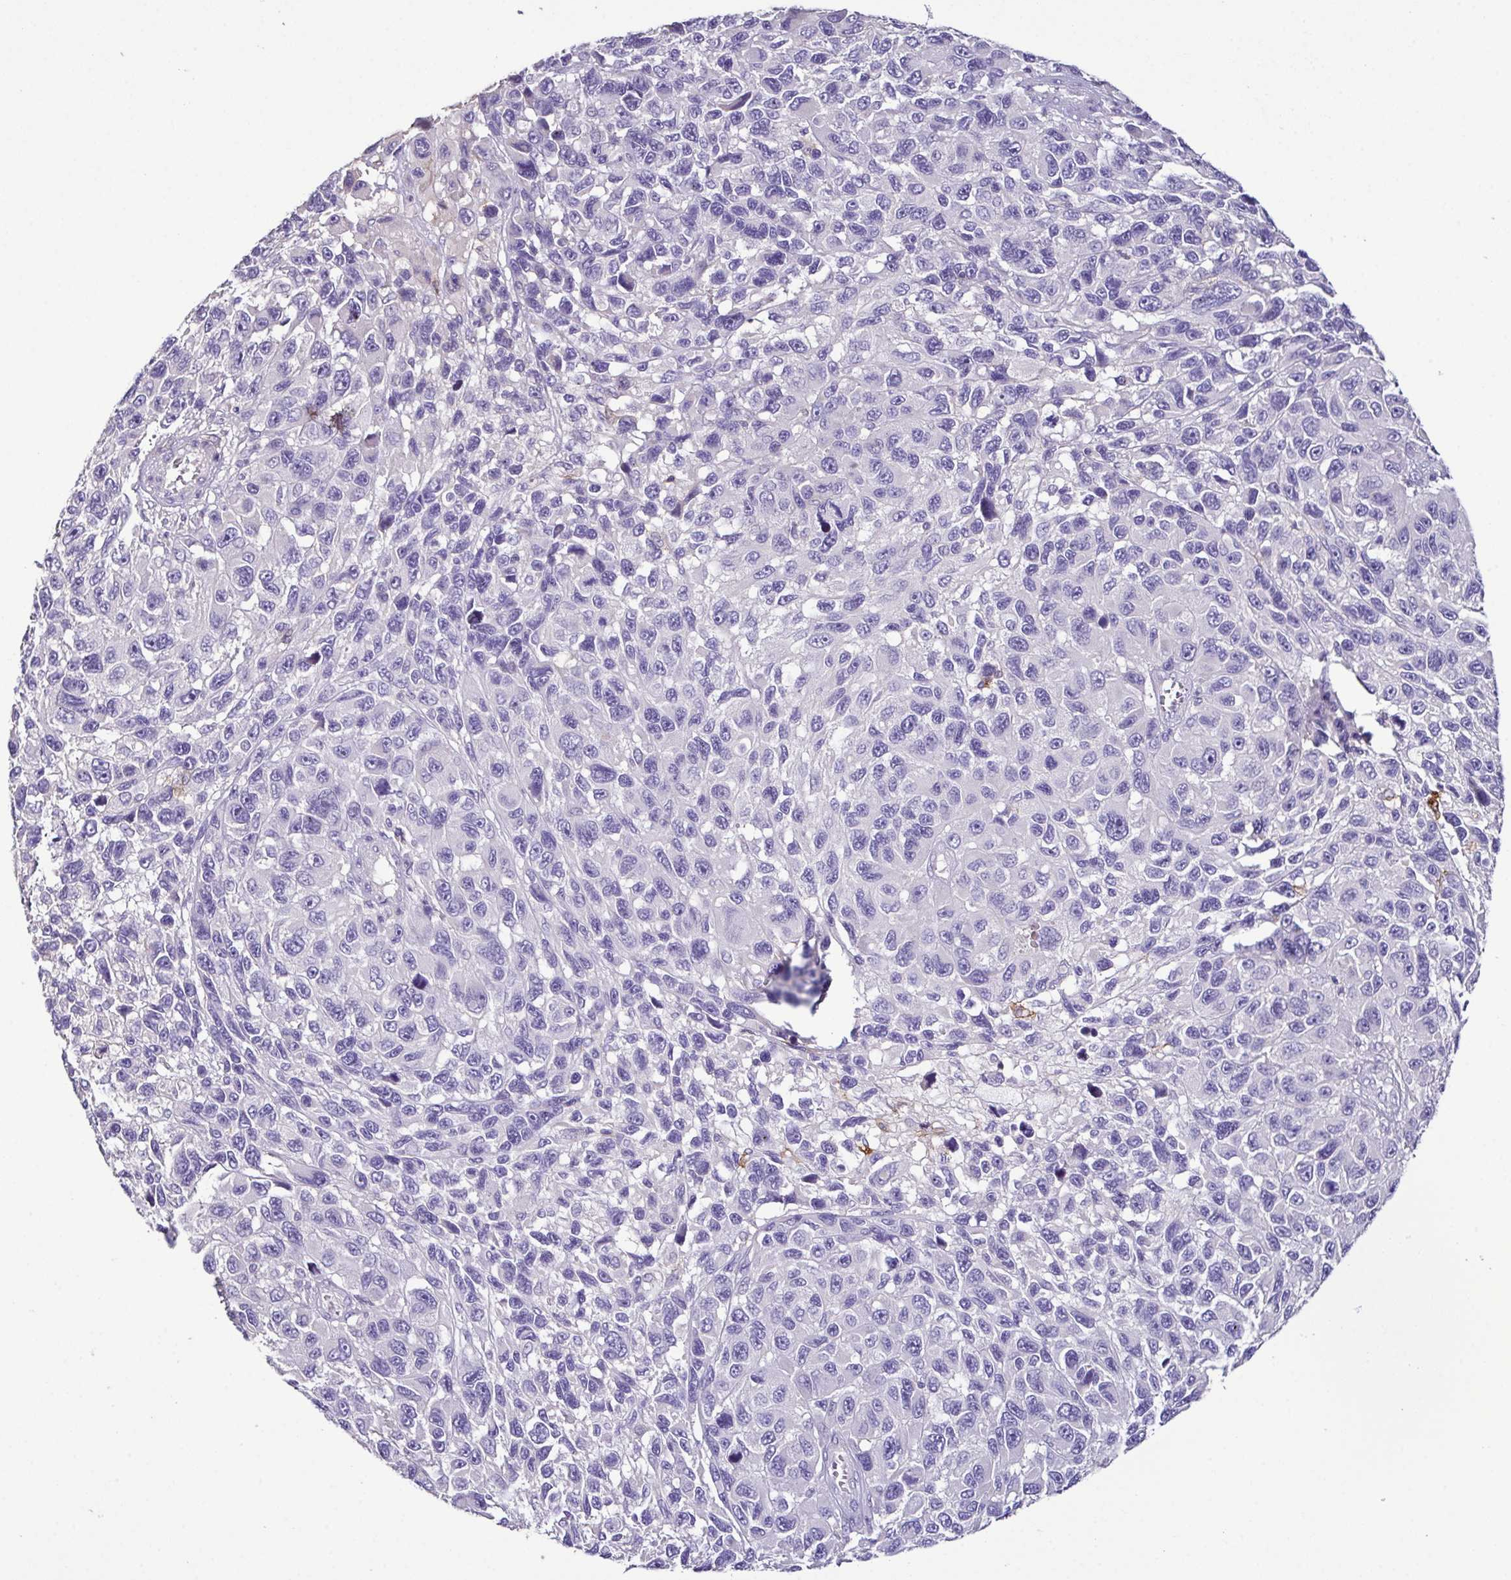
{"staining": {"intensity": "negative", "quantity": "none", "location": "none"}, "tissue": "melanoma", "cell_type": "Tumor cells", "image_type": "cancer", "snomed": [{"axis": "morphology", "description": "Malignant melanoma, NOS"}, {"axis": "topography", "description": "Skin"}], "caption": "Immunohistochemistry (IHC) of human melanoma reveals no positivity in tumor cells.", "gene": "MARCO", "patient": {"sex": "male", "age": 53}}